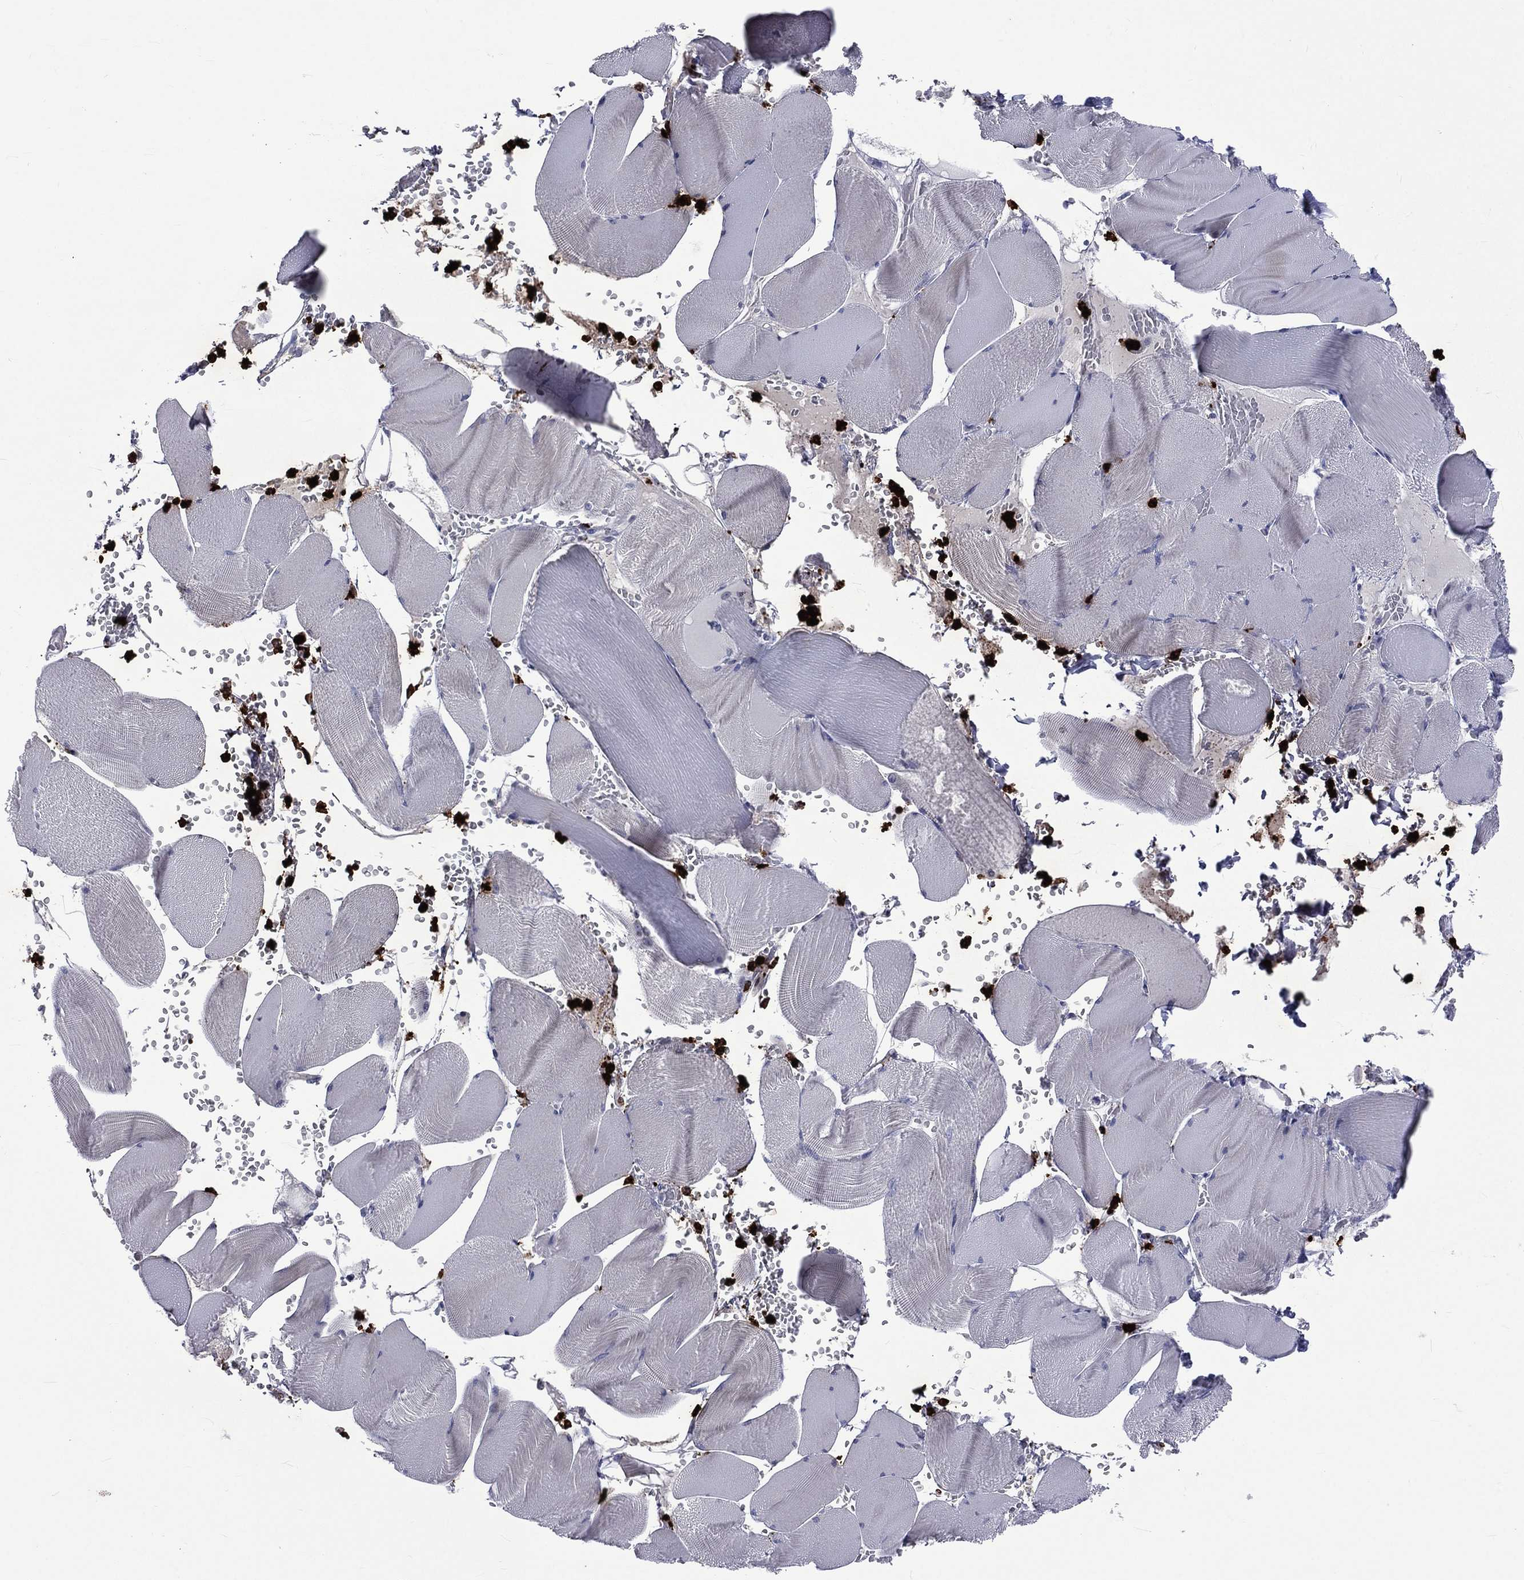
{"staining": {"intensity": "negative", "quantity": "none", "location": "none"}, "tissue": "skeletal muscle", "cell_type": "Myocytes", "image_type": "normal", "snomed": [{"axis": "morphology", "description": "Normal tissue, NOS"}, {"axis": "topography", "description": "Skeletal muscle"}], "caption": "Immunohistochemical staining of benign skeletal muscle reveals no significant expression in myocytes.", "gene": "ELANE", "patient": {"sex": "male", "age": 56}}